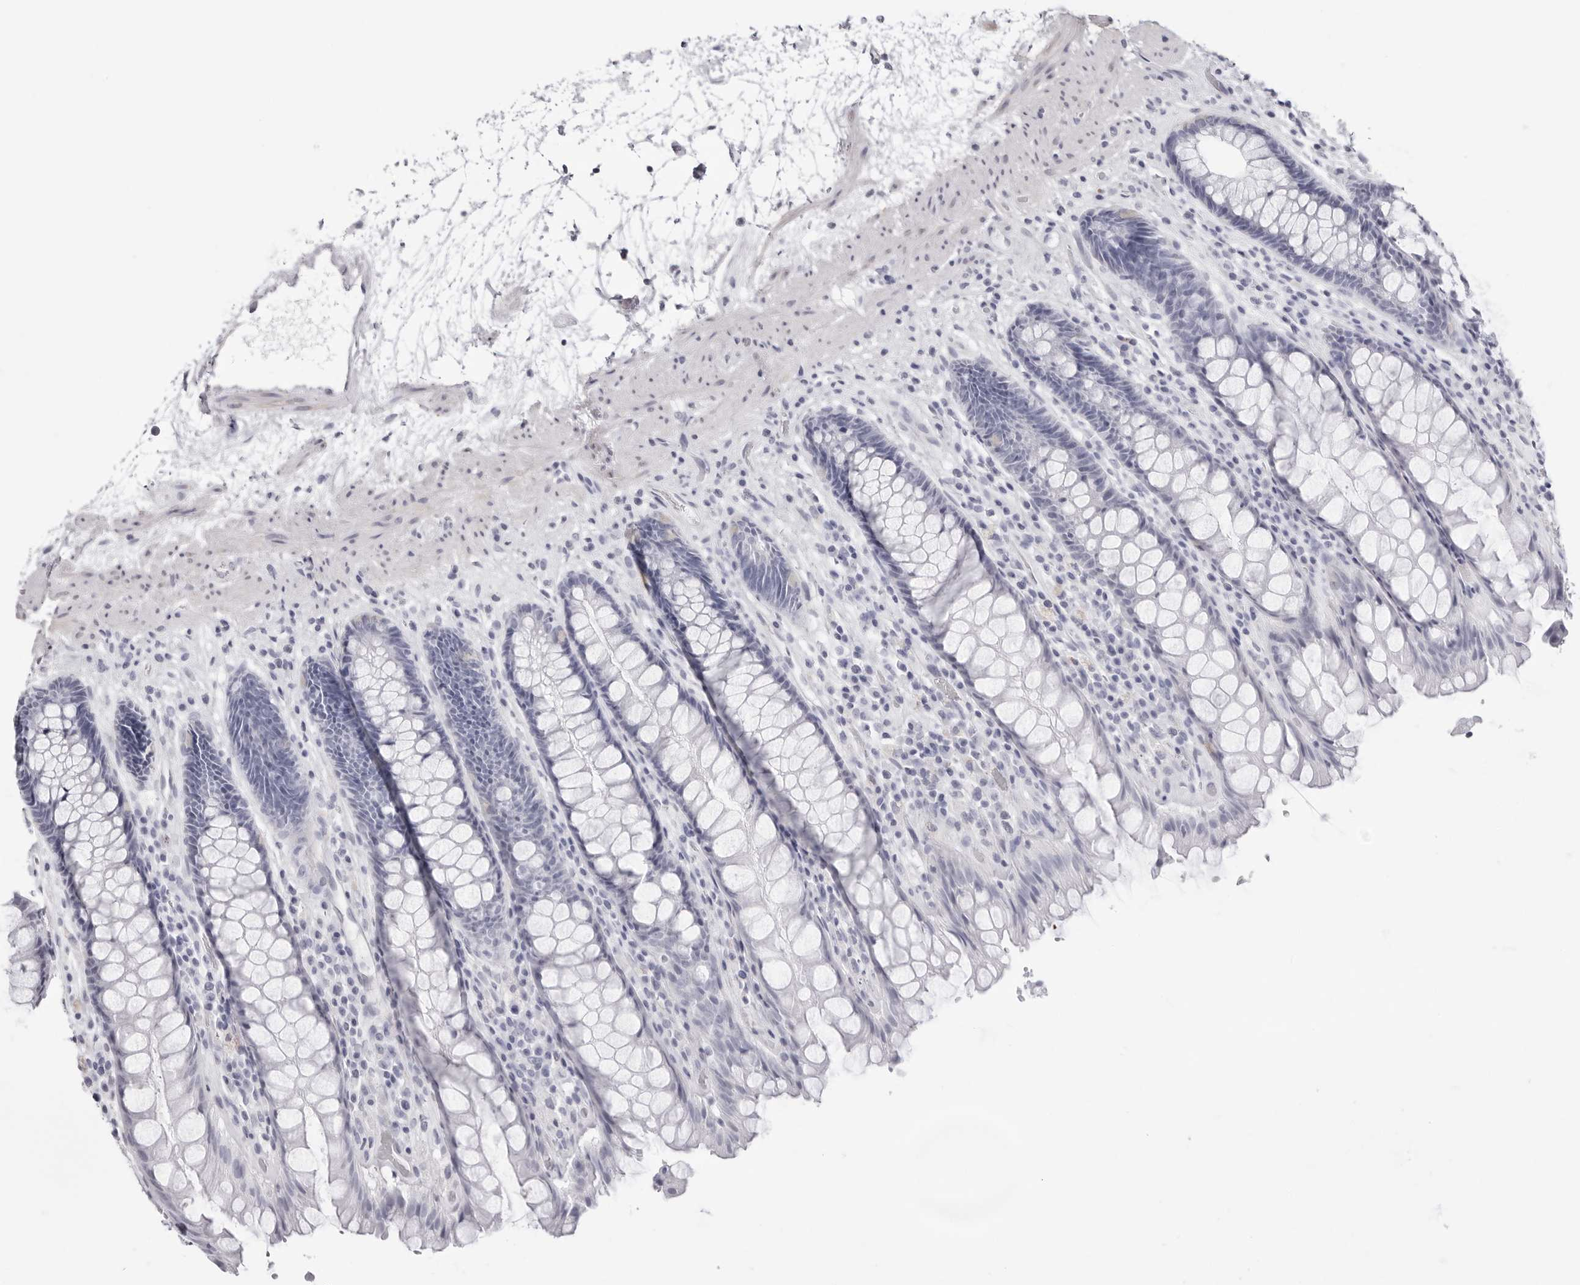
{"staining": {"intensity": "negative", "quantity": "none", "location": "none"}, "tissue": "rectum", "cell_type": "Glandular cells", "image_type": "normal", "snomed": [{"axis": "morphology", "description": "Normal tissue, NOS"}, {"axis": "topography", "description": "Rectum"}], "caption": "Immunohistochemical staining of normal rectum shows no significant expression in glandular cells.", "gene": "INSL3", "patient": {"sex": "male", "age": 64}}